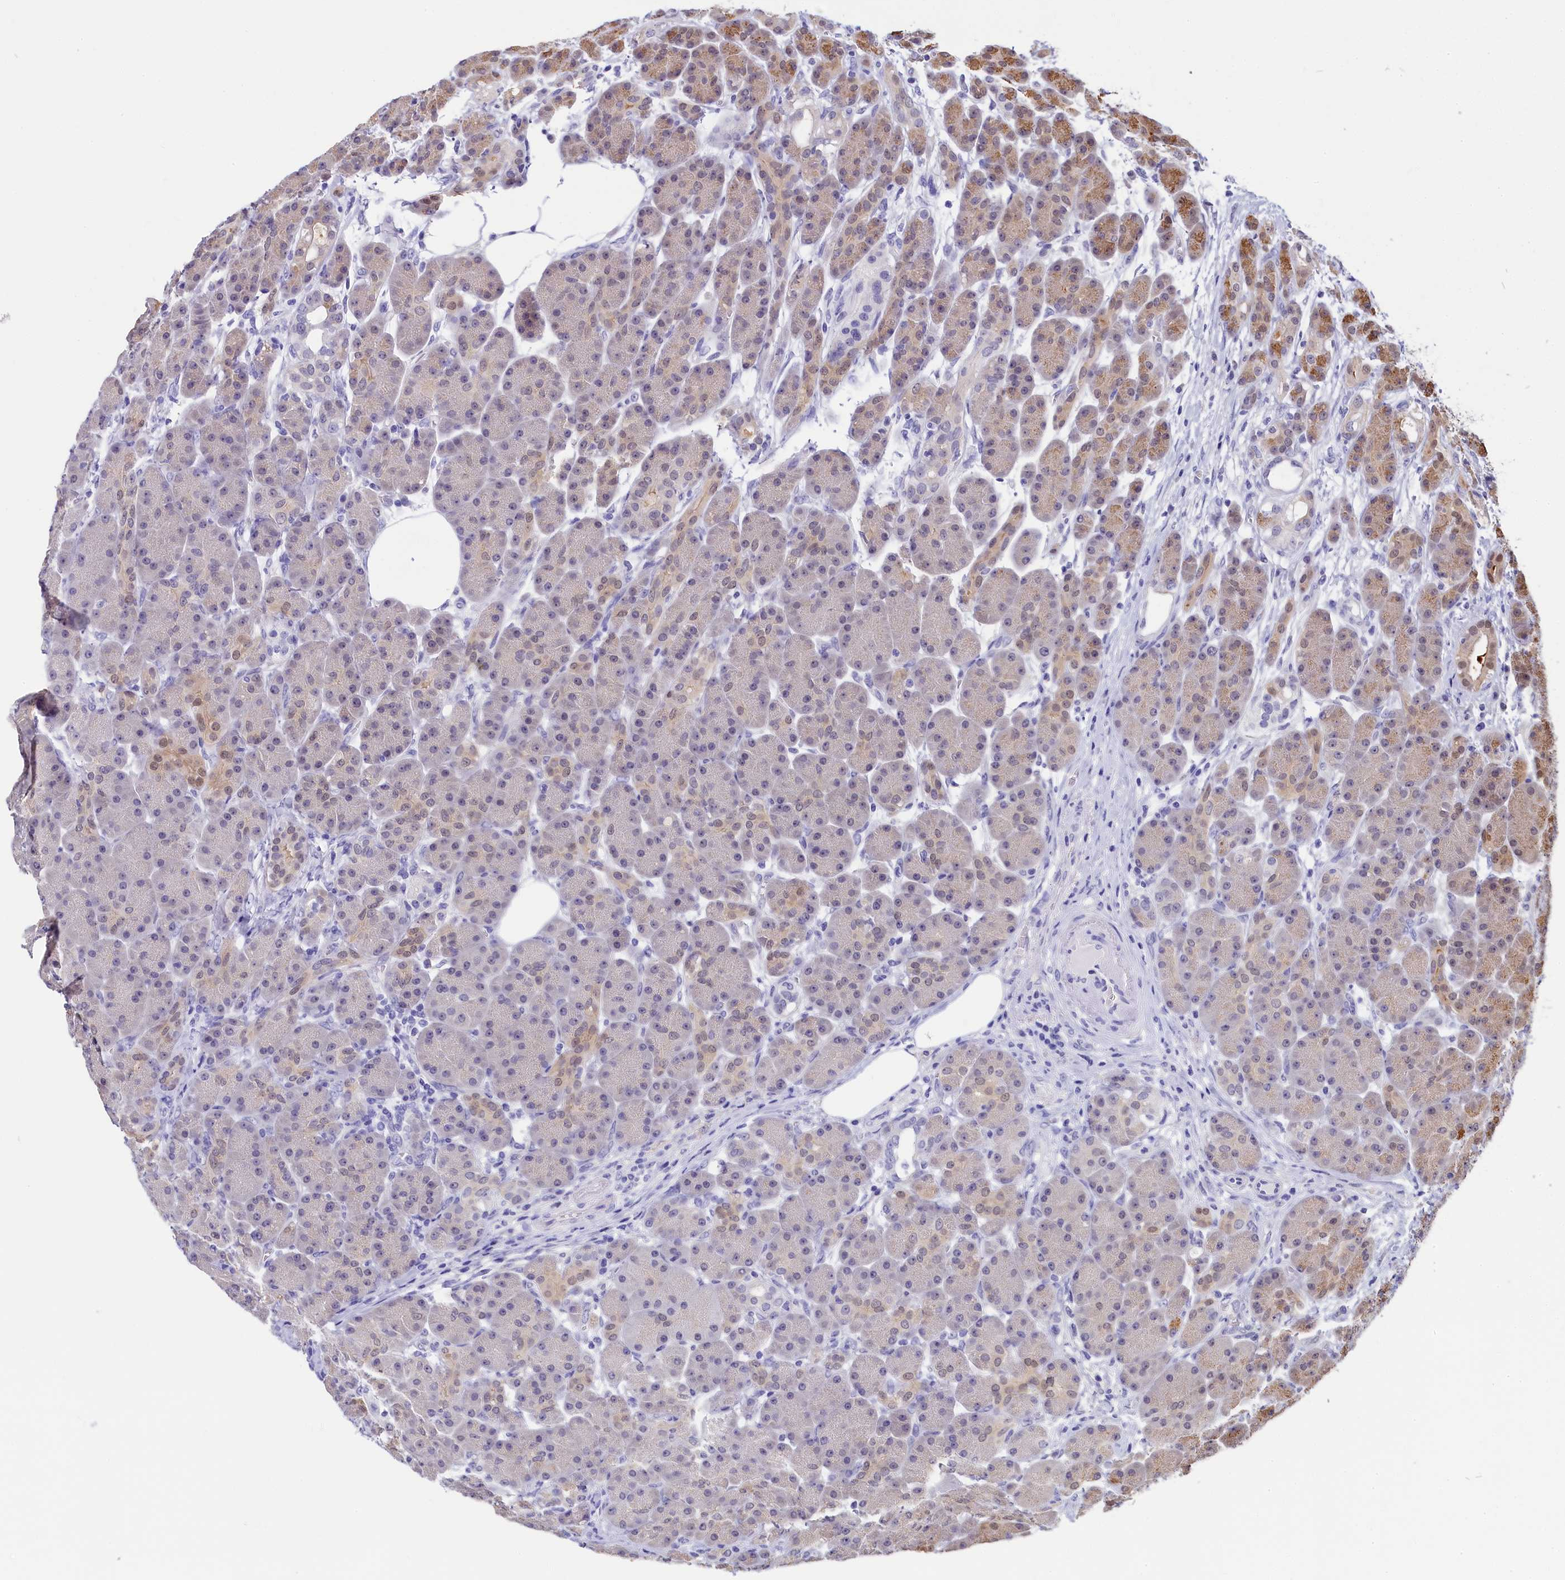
{"staining": {"intensity": "moderate", "quantity": "<25%", "location": "cytoplasmic/membranous,nuclear"}, "tissue": "pancreas", "cell_type": "Exocrine glandular cells", "image_type": "normal", "snomed": [{"axis": "morphology", "description": "Normal tissue, NOS"}, {"axis": "topography", "description": "Pancreas"}], "caption": "Pancreas stained with DAB (3,3'-diaminobenzidine) immunohistochemistry (IHC) reveals low levels of moderate cytoplasmic/membranous,nuclear expression in about <25% of exocrine glandular cells.", "gene": "C11orf54", "patient": {"sex": "male", "age": 63}}